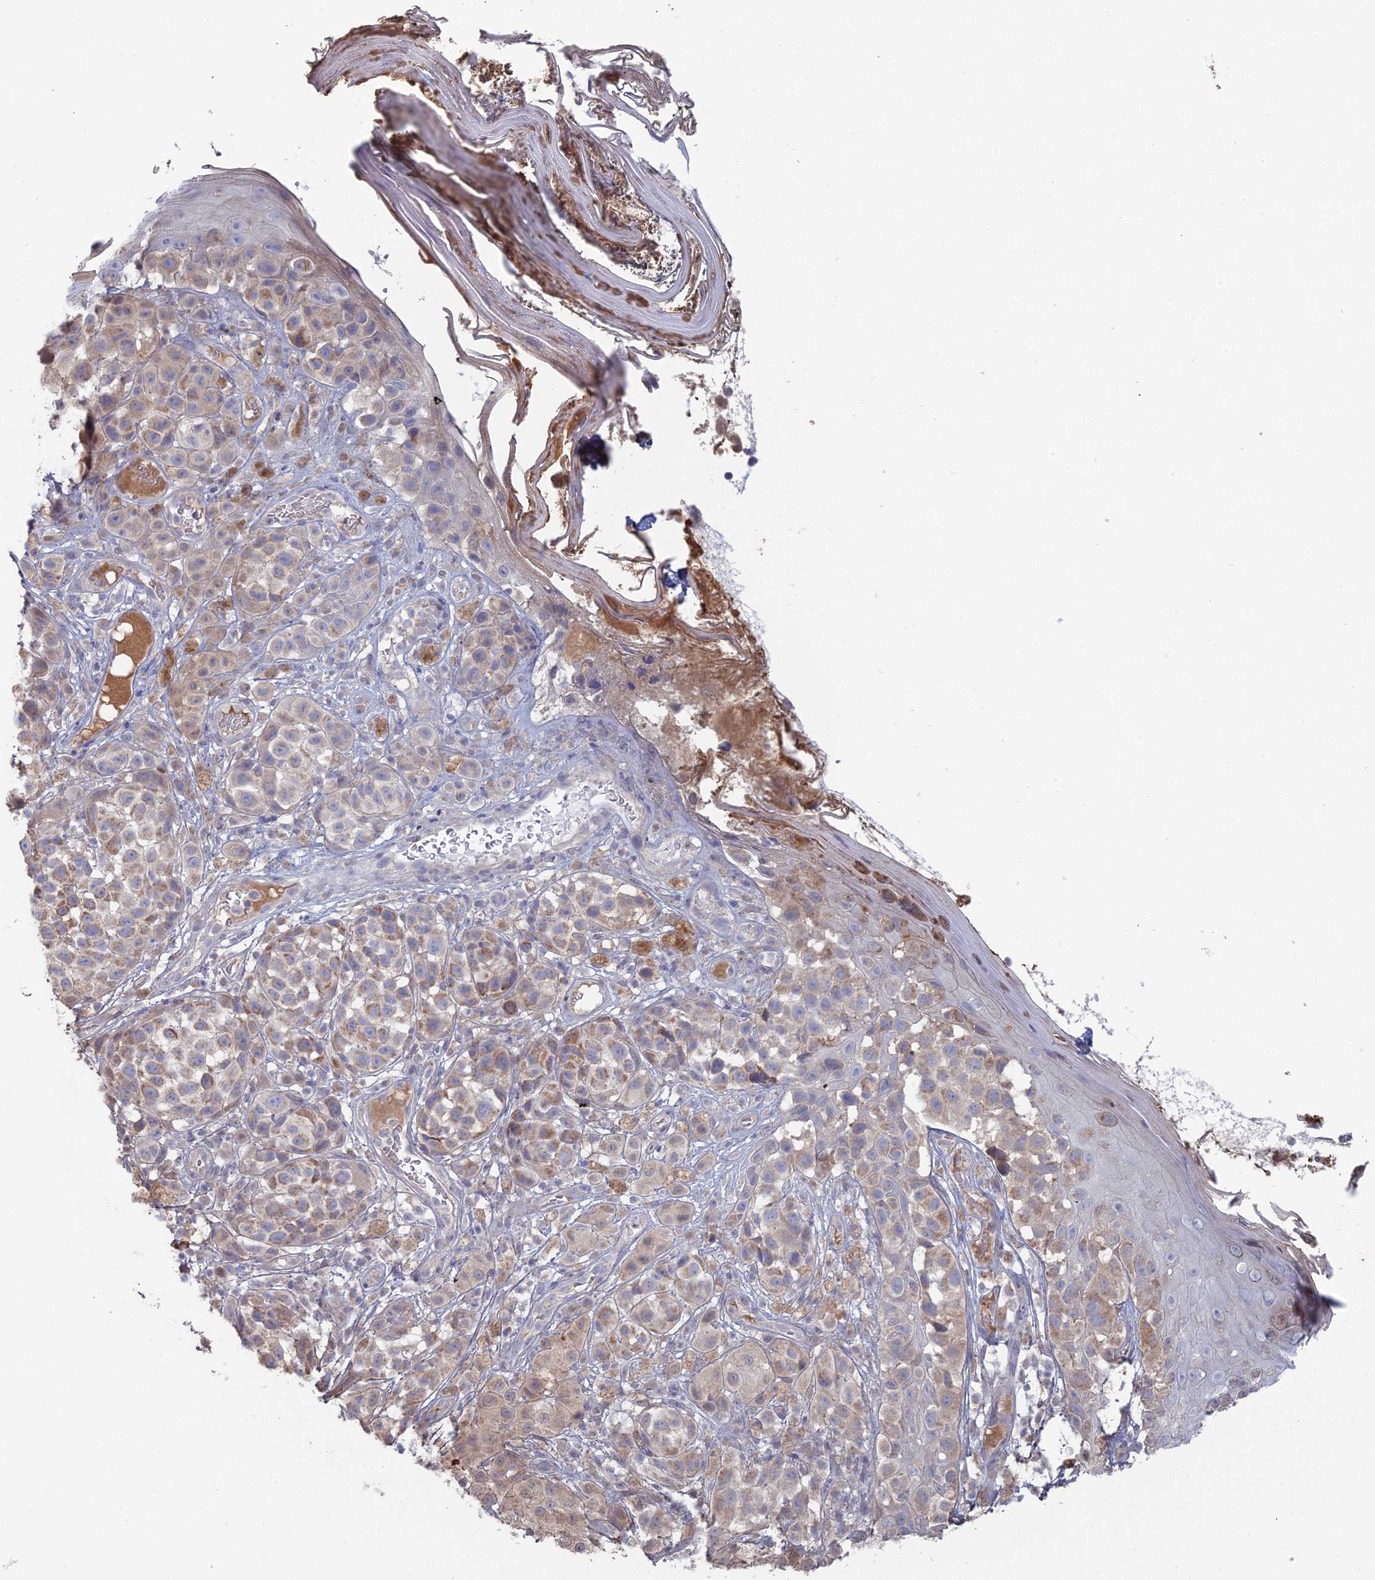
{"staining": {"intensity": "weak", "quantity": "25%-75%", "location": "cytoplasmic/membranous"}, "tissue": "melanoma", "cell_type": "Tumor cells", "image_type": "cancer", "snomed": [{"axis": "morphology", "description": "Malignant melanoma, NOS"}, {"axis": "topography", "description": "Skin"}], "caption": "Melanoma stained with immunohistochemistry (IHC) displays weak cytoplasmic/membranous positivity in approximately 25%-75% of tumor cells. The protein of interest is shown in brown color, while the nuclei are stained blue.", "gene": "ARL16", "patient": {"sex": "male", "age": 38}}